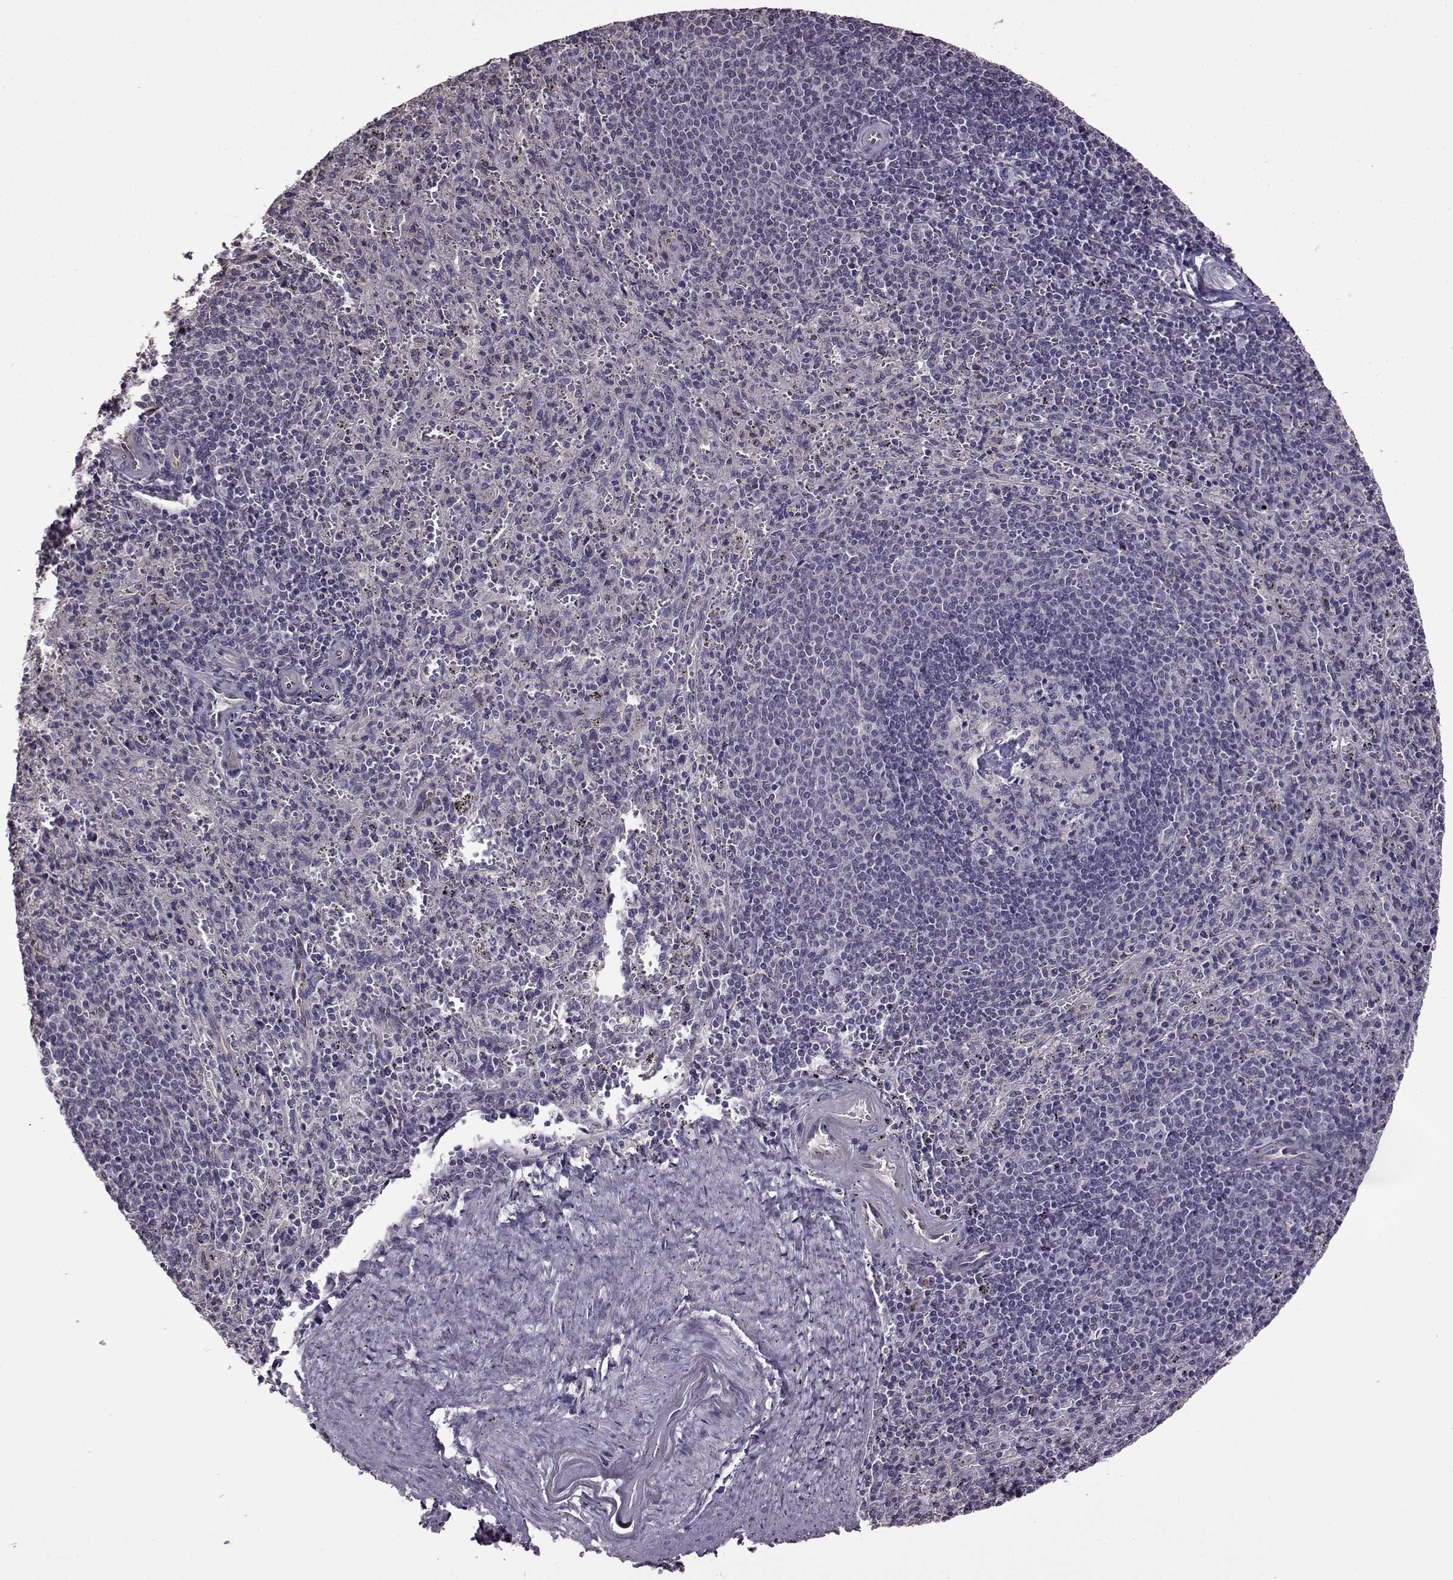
{"staining": {"intensity": "negative", "quantity": "none", "location": "none"}, "tissue": "spleen", "cell_type": "Cells in red pulp", "image_type": "normal", "snomed": [{"axis": "morphology", "description": "Normal tissue, NOS"}, {"axis": "topography", "description": "Spleen"}], "caption": "This is a image of IHC staining of unremarkable spleen, which shows no expression in cells in red pulp.", "gene": "EDDM3B", "patient": {"sex": "male", "age": 57}}